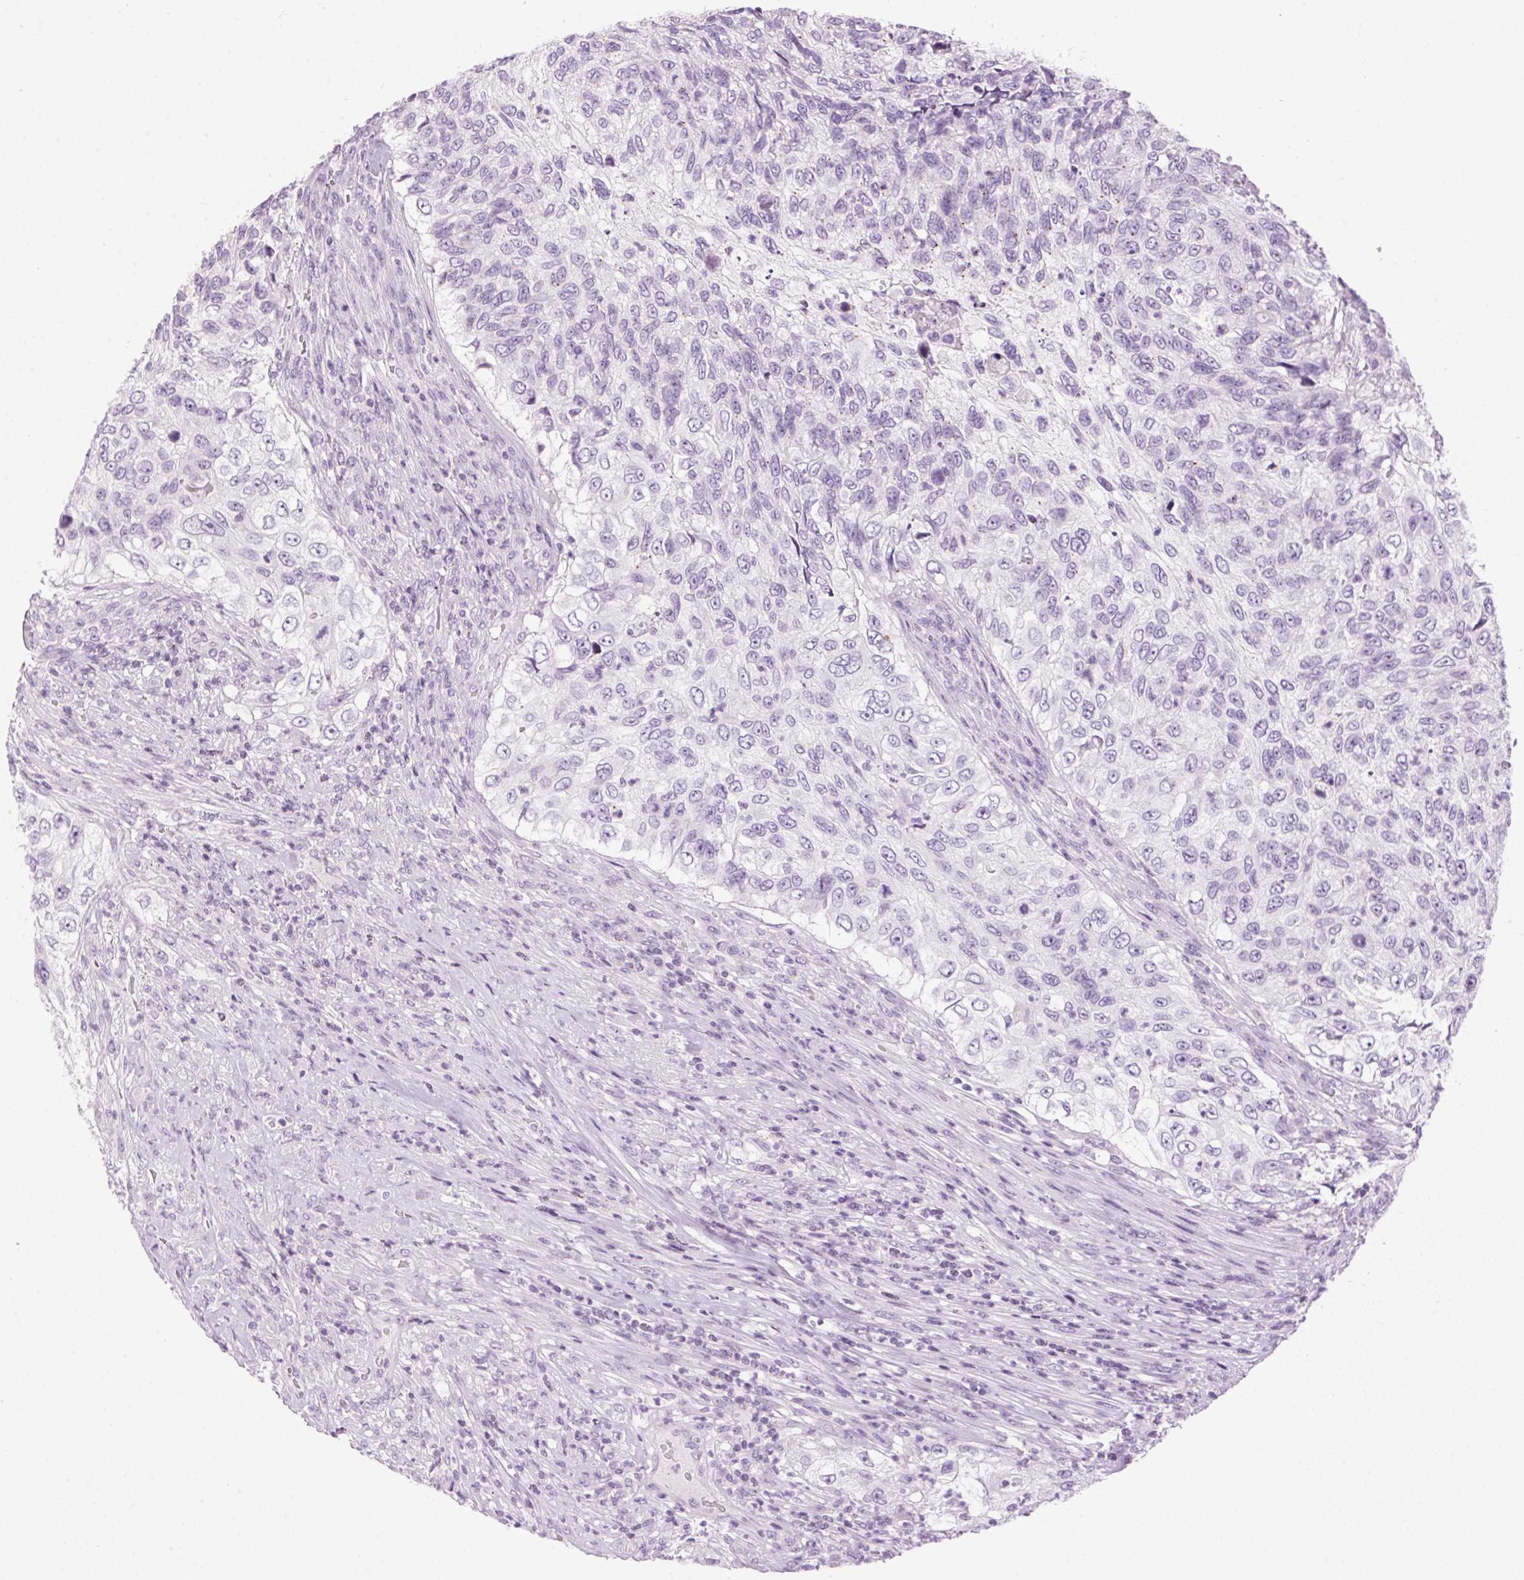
{"staining": {"intensity": "negative", "quantity": "none", "location": "none"}, "tissue": "urothelial cancer", "cell_type": "Tumor cells", "image_type": "cancer", "snomed": [{"axis": "morphology", "description": "Urothelial carcinoma, High grade"}, {"axis": "topography", "description": "Urinary bladder"}], "caption": "Immunohistochemistry (IHC) photomicrograph of neoplastic tissue: human urothelial cancer stained with DAB (3,3'-diaminobenzidine) exhibits no significant protein expression in tumor cells.", "gene": "TMEM88B", "patient": {"sex": "female", "age": 60}}